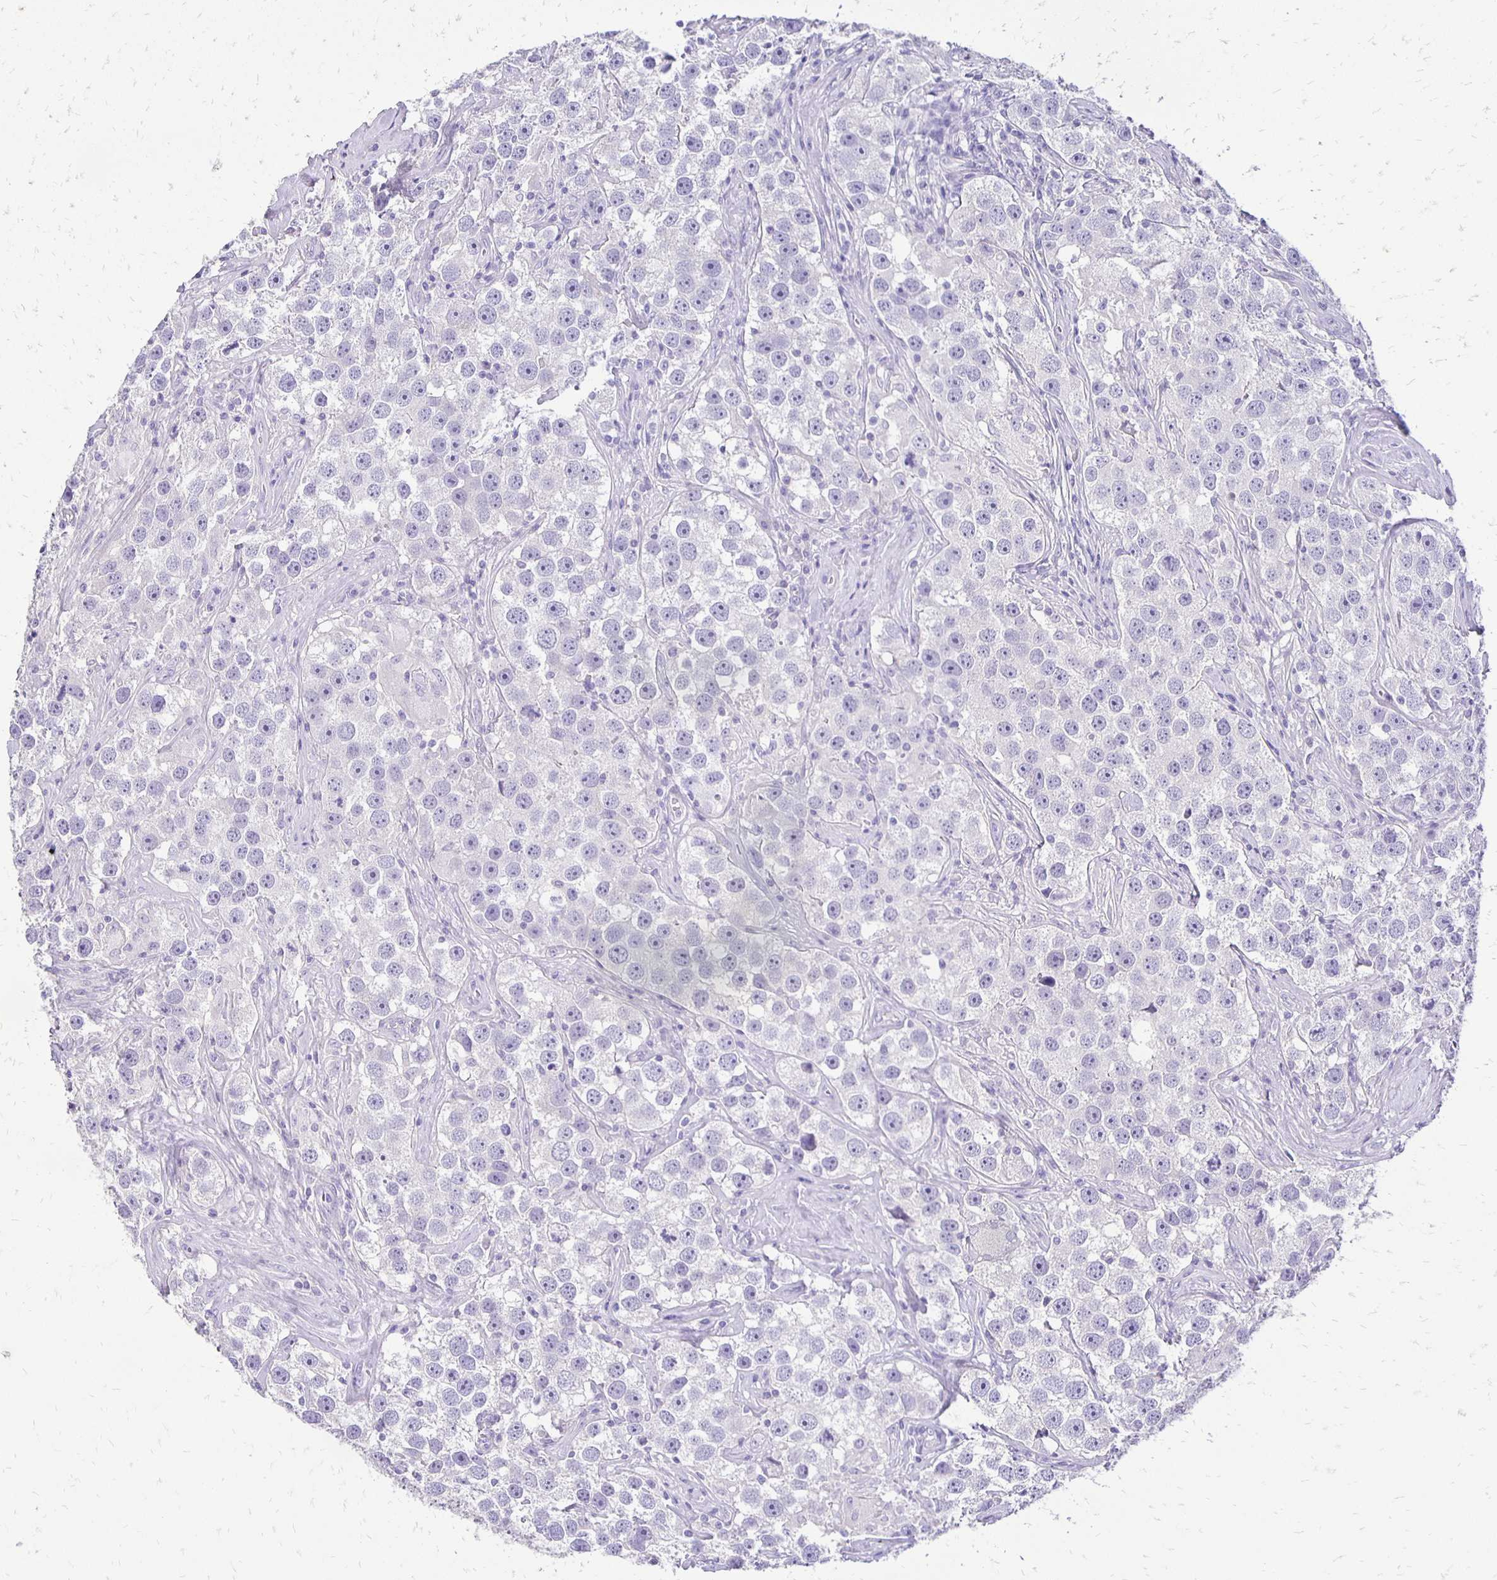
{"staining": {"intensity": "negative", "quantity": "none", "location": "none"}, "tissue": "testis cancer", "cell_type": "Tumor cells", "image_type": "cancer", "snomed": [{"axis": "morphology", "description": "Seminoma, NOS"}, {"axis": "topography", "description": "Testis"}], "caption": "DAB immunohistochemical staining of human testis seminoma reveals no significant staining in tumor cells. (IHC, brightfield microscopy, high magnification).", "gene": "ANKRD45", "patient": {"sex": "male", "age": 49}}